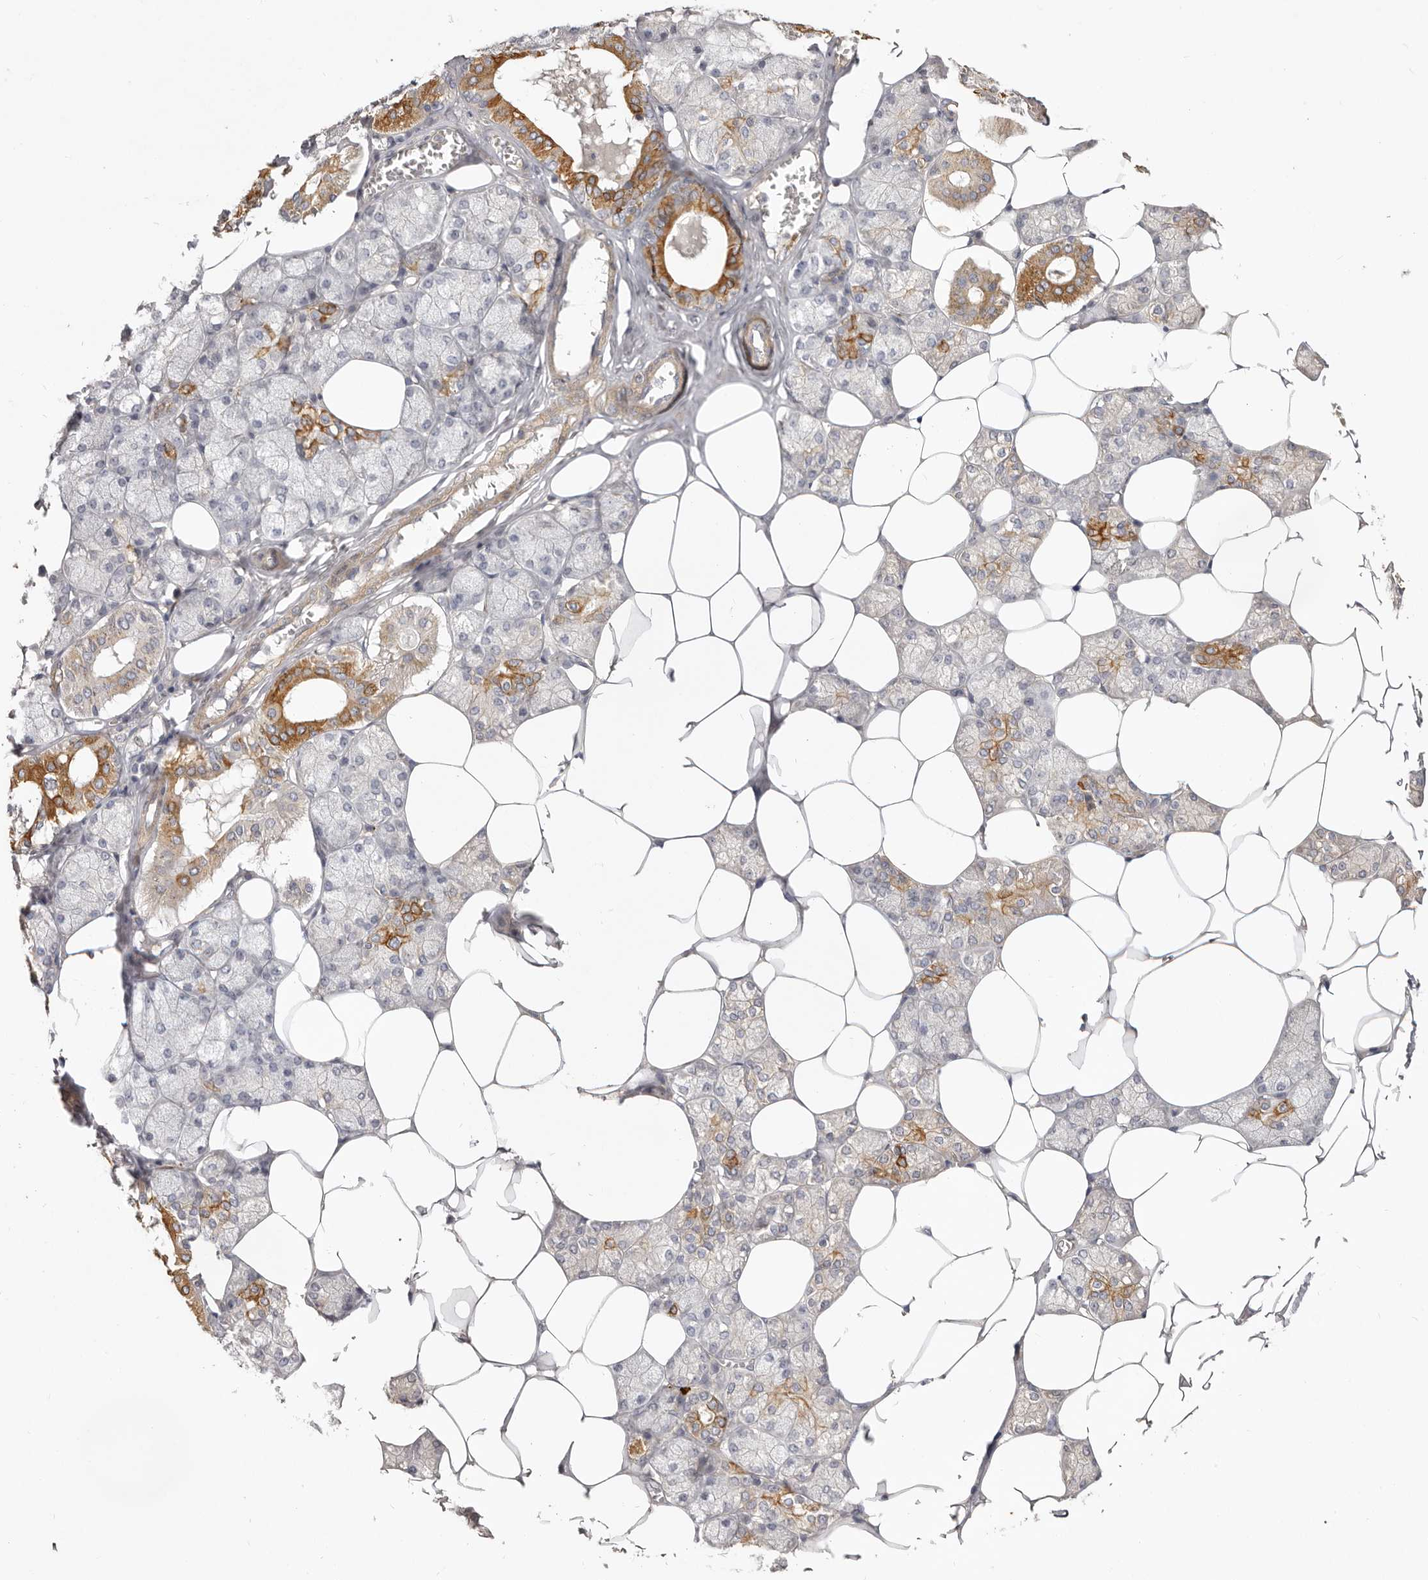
{"staining": {"intensity": "moderate", "quantity": "<25%", "location": "cytoplasmic/membranous"}, "tissue": "salivary gland", "cell_type": "Glandular cells", "image_type": "normal", "snomed": [{"axis": "morphology", "description": "Normal tissue, NOS"}, {"axis": "topography", "description": "Salivary gland"}], "caption": "Brown immunohistochemical staining in normal human salivary gland displays moderate cytoplasmic/membranous positivity in approximately <25% of glandular cells. (Stains: DAB (3,3'-diaminobenzidine) in brown, nuclei in blue, Microscopy: brightfield microscopy at high magnification).", "gene": "ADAMTS9", "patient": {"sex": "male", "age": 62}}